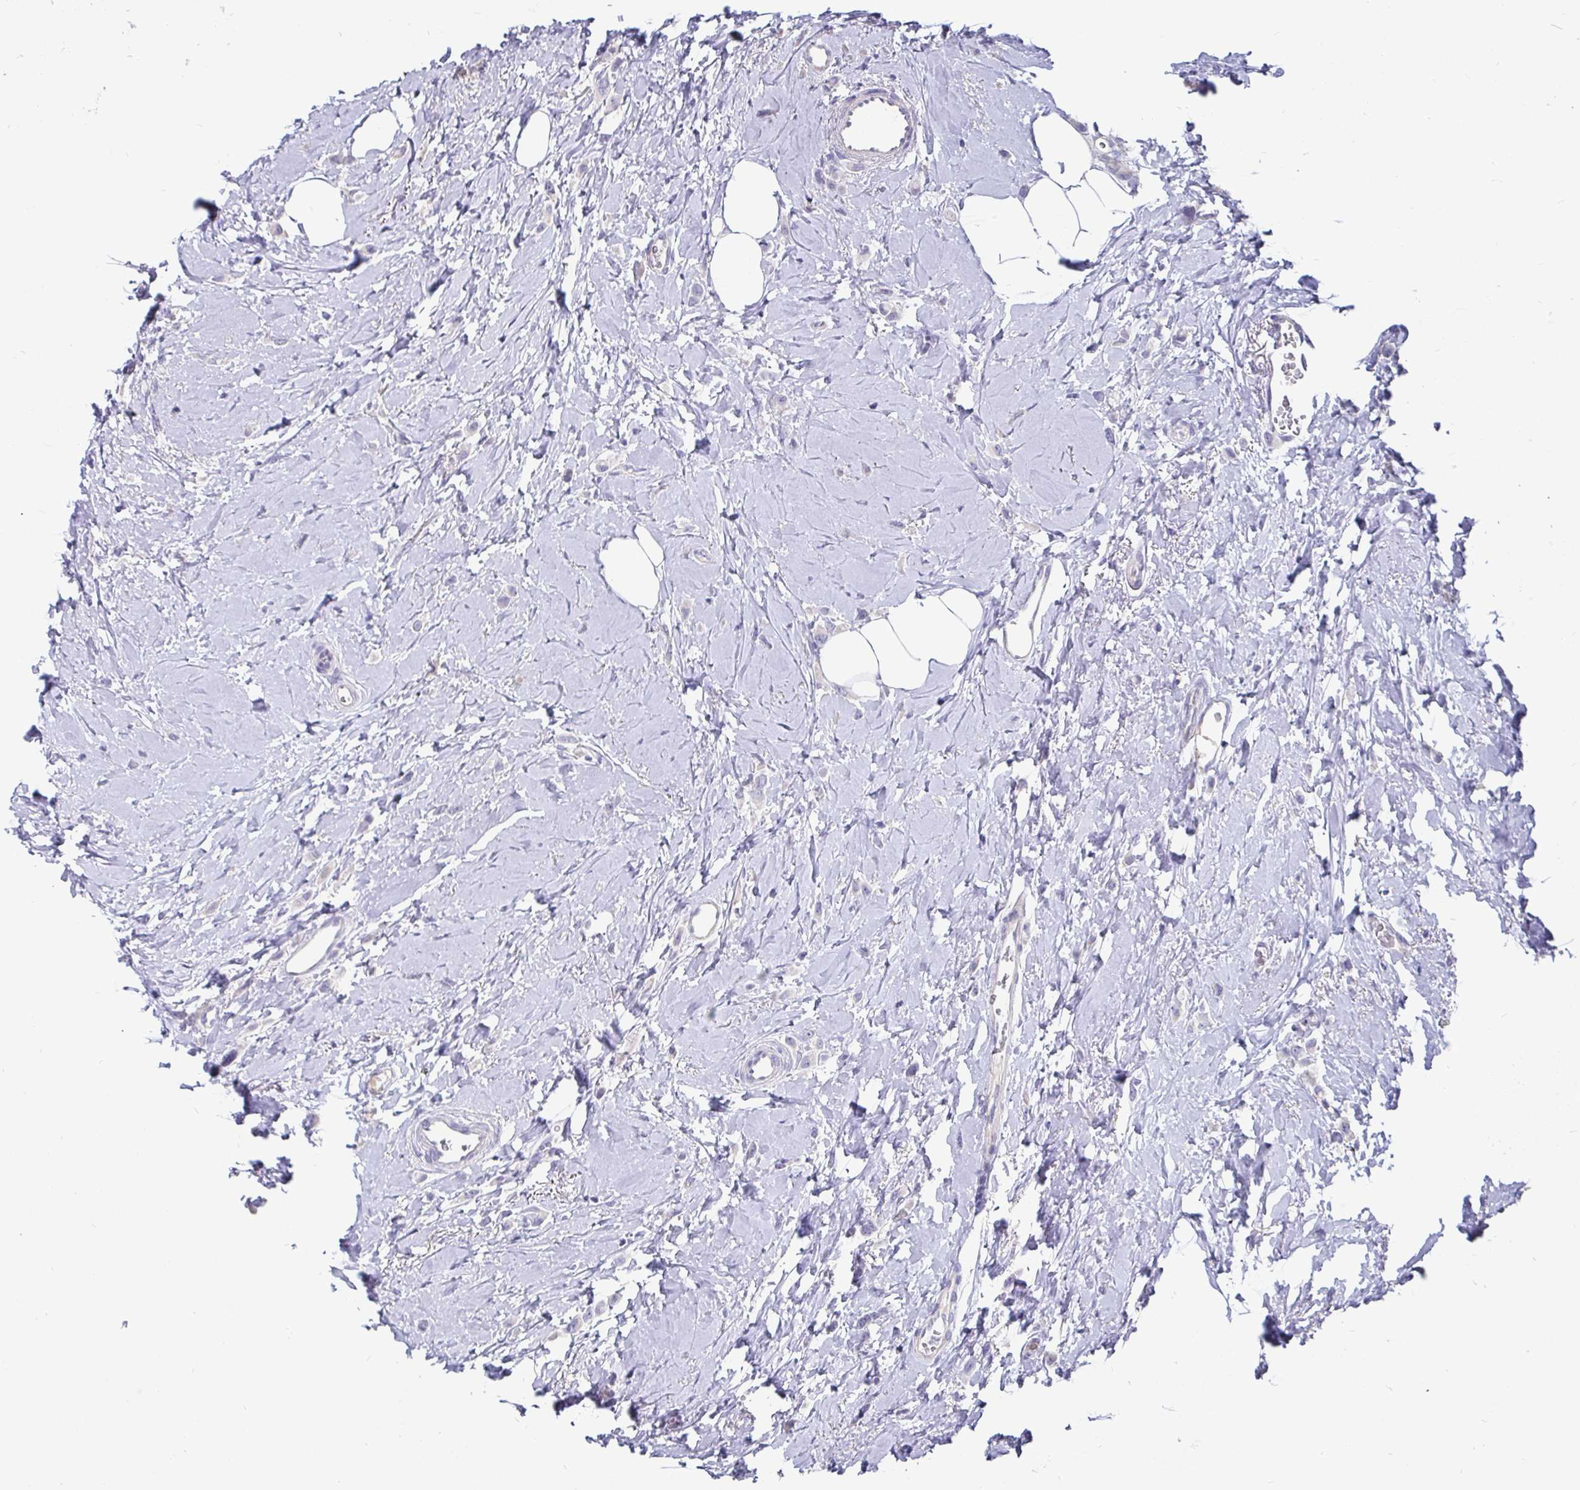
{"staining": {"intensity": "negative", "quantity": "none", "location": "none"}, "tissue": "breast cancer", "cell_type": "Tumor cells", "image_type": "cancer", "snomed": [{"axis": "morphology", "description": "Lobular carcinoma"}, {"axis": "topography", "description": "Breast"}], "caption": "The immunohistochemistry (IHC) histopathology image has no significant positivity in tumor cells of breast lobular carcinoma tissue.", "gene": "ADAMTS6", "patient": {"sex": "female", "age": 66}}